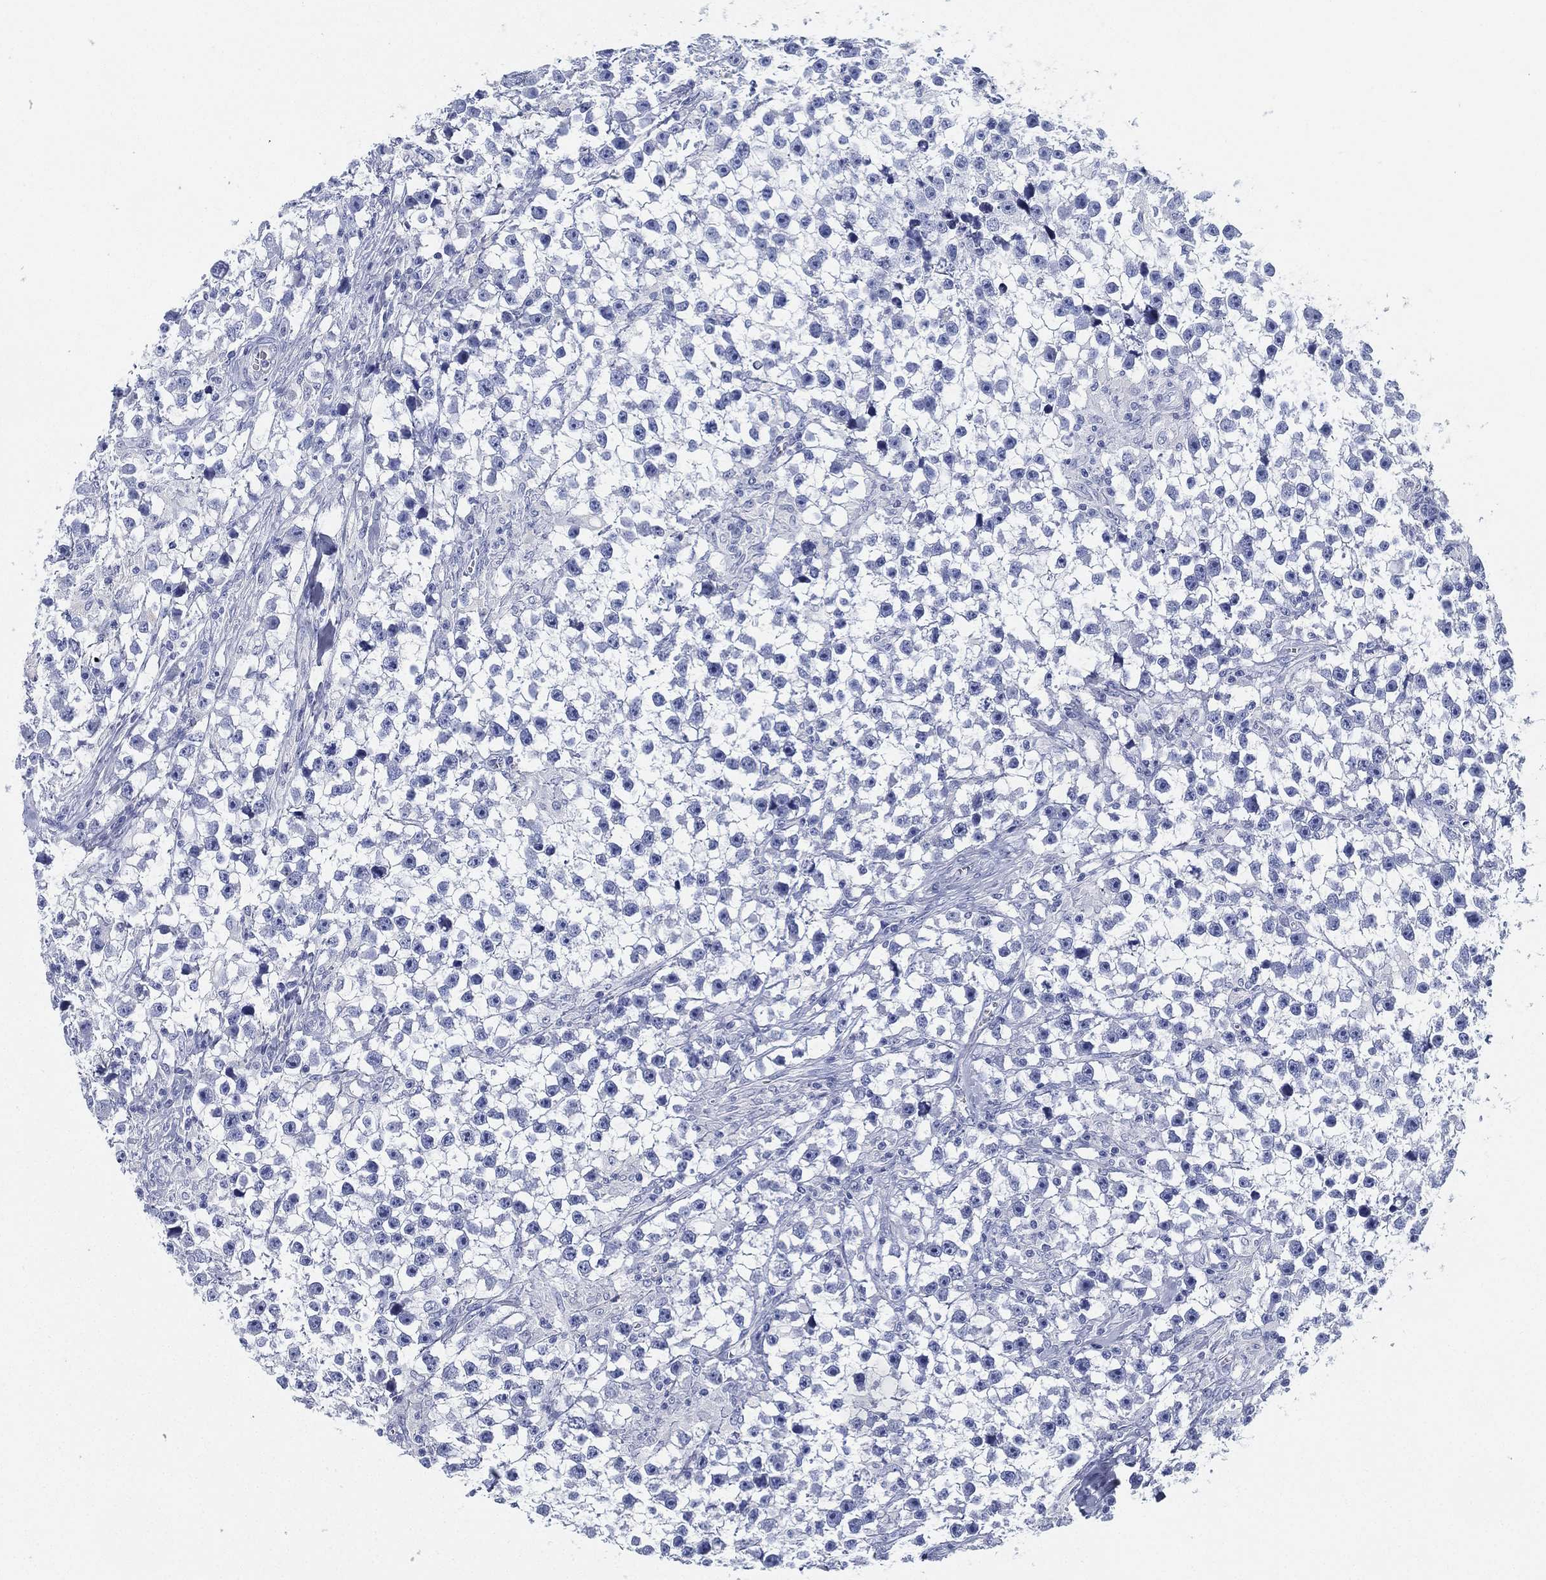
{"staining": {"intensity": "negative", "quantity": "none", "location": "none"}, "tissue": "testis cancer", "cell_type": "Tumor cells", "image_type": "cancer", "snomed": [{"axis": "morphology", "description": "Seminoma, NOS"}, {"axis": "topography", "description": "Testis"}], "caption": "Micrograph shows no protein staining in tumor cells of testis seminoma tissue. (Brightfield microscopy of DAB (3,3'-diaminobenzidine) immunohistochemistry at high magnification).", "gene": "DEFB121", "patient": {"sex": "male", "age": 59}}